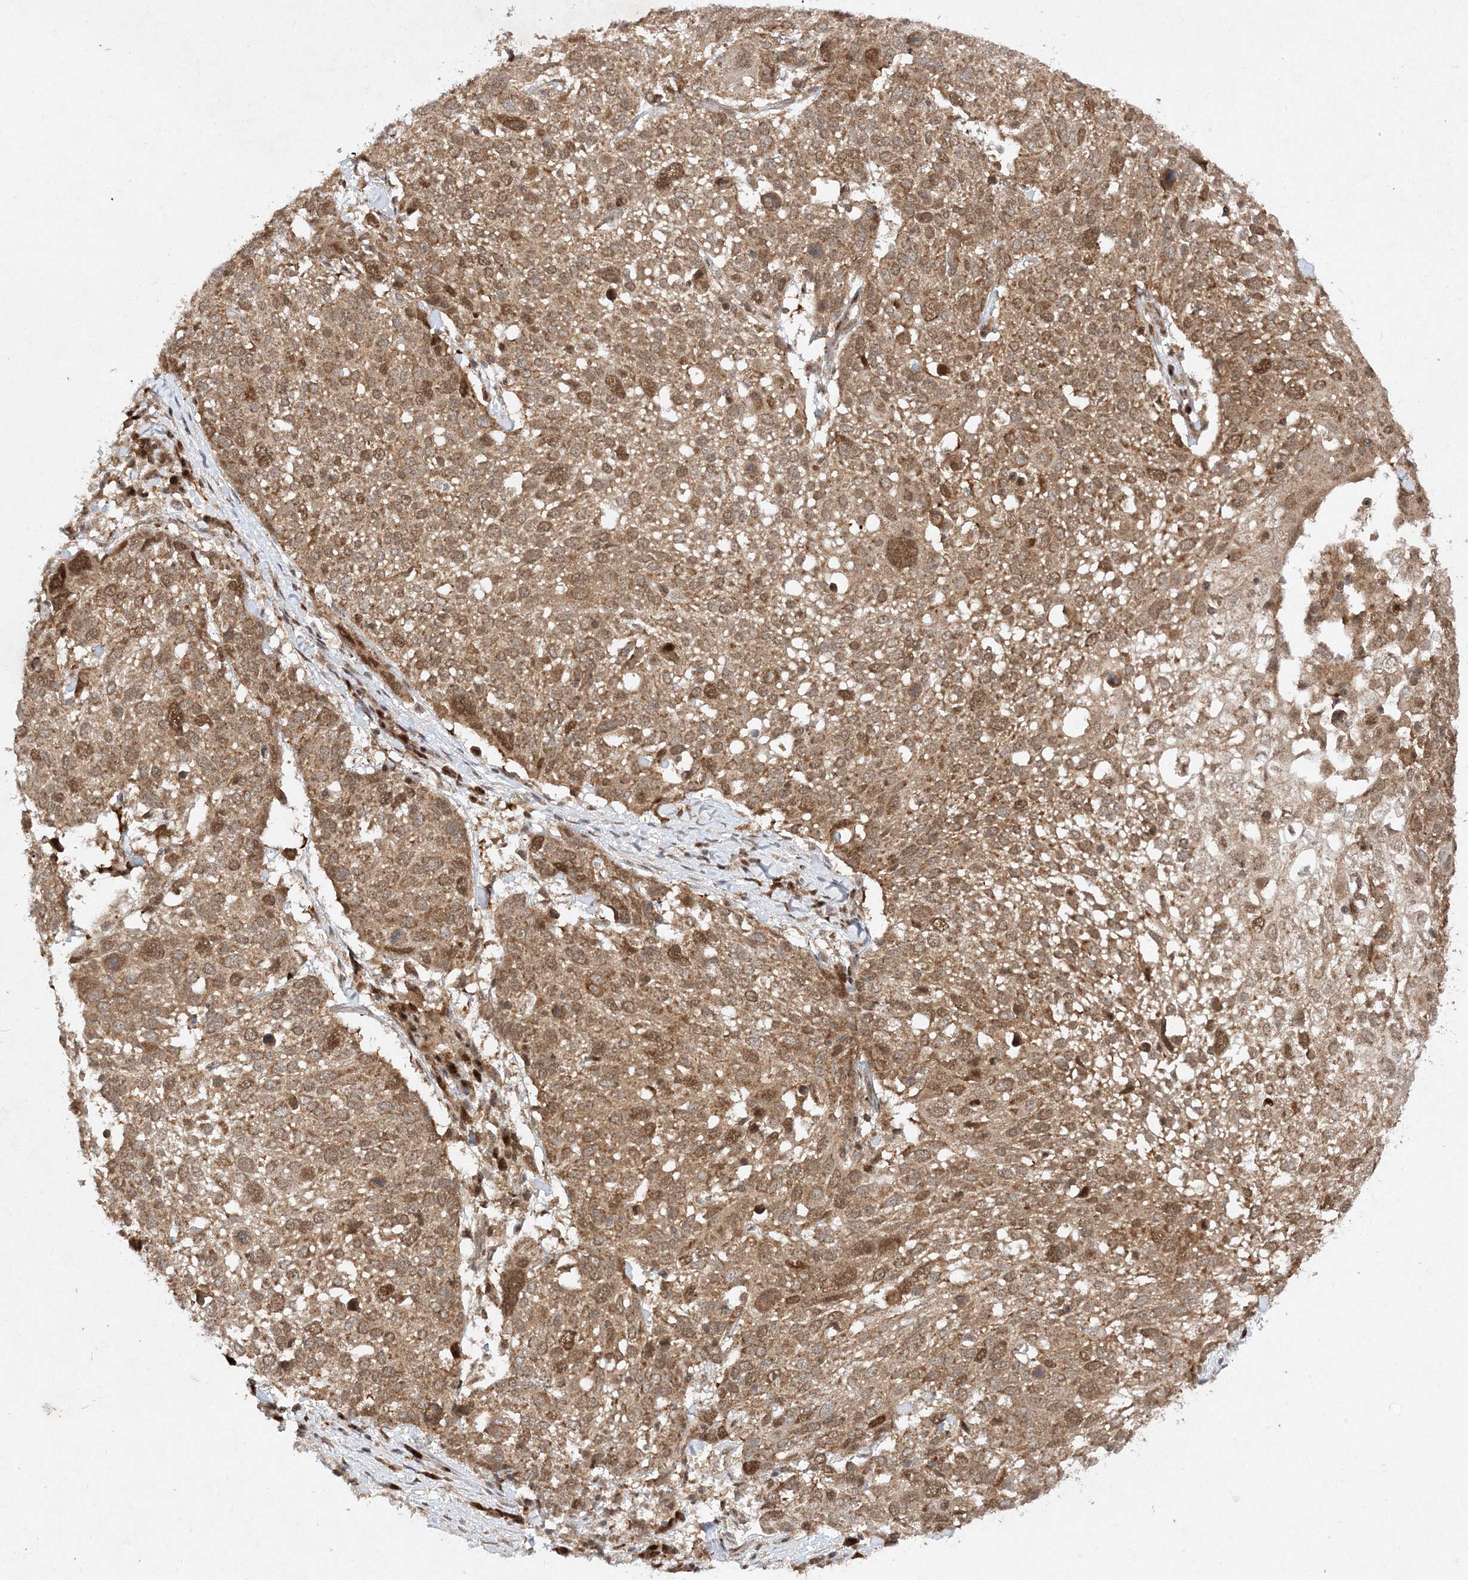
{"staining": {"intensity": "moderate", "quantity": ">75%", "location": "cytoplasmic/membranous,nuclear"}, "tissue": "lung cancer", "cell_type": "Tumor cells", "image_type": "cancer", "snomed": [{"axis": "morphology", "description": "Squamous cell carcinoma, NOS"}, {"axis": "topography", "description": "Lung"}], "caption": "Moderate cytoplasmic/membranous and nuclear positivity for a protein is identified in approximately >75% of tumor cells of squamous cell carcinoma (lung) using immunohistochemistry.", "gene": "NIF3L1", "patient": {"sex": "male", "age": 65}}